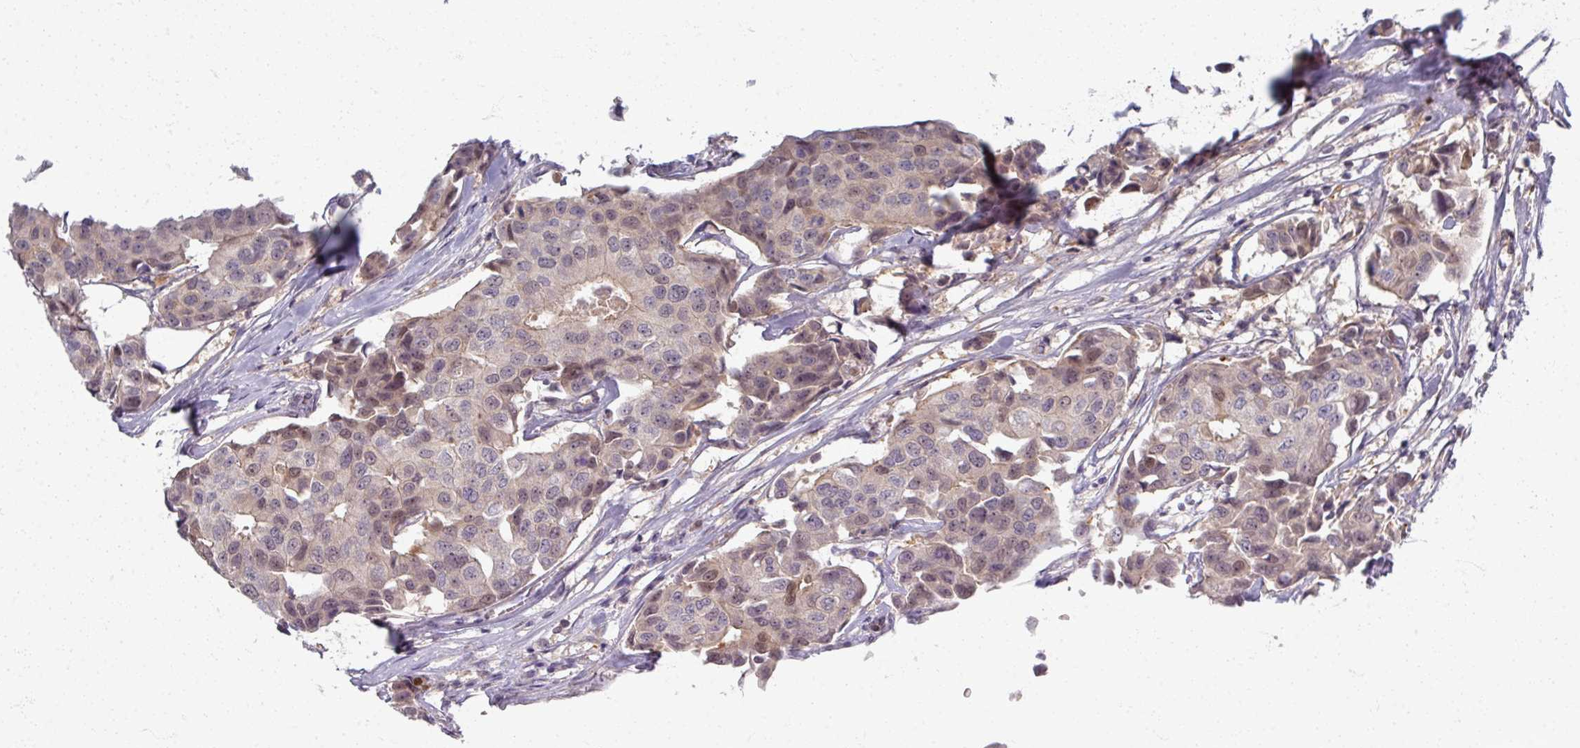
{"staining": {"intensity": "weak", "quantity": "25%-75%", "location": "cytoplasmic/membranous,nuclear"}, "tissue": "breast cancer", "cell_type": "Tumor cells", "image_type": "cancer", "snomed": [{"axis": "morphology", "description": "Duct carcinoma"}, {"axis": "topography", "description": "Breast"}], "caption": "Breast infiltrating ductal carcinoma stained with immunohistochemistry reveals weak cytoplasmic/membranous and nuclear expression in about 25%-75% of tumor cells.", "gene": "TTLL7", "patient": {"sex": "female", "age": 80}}